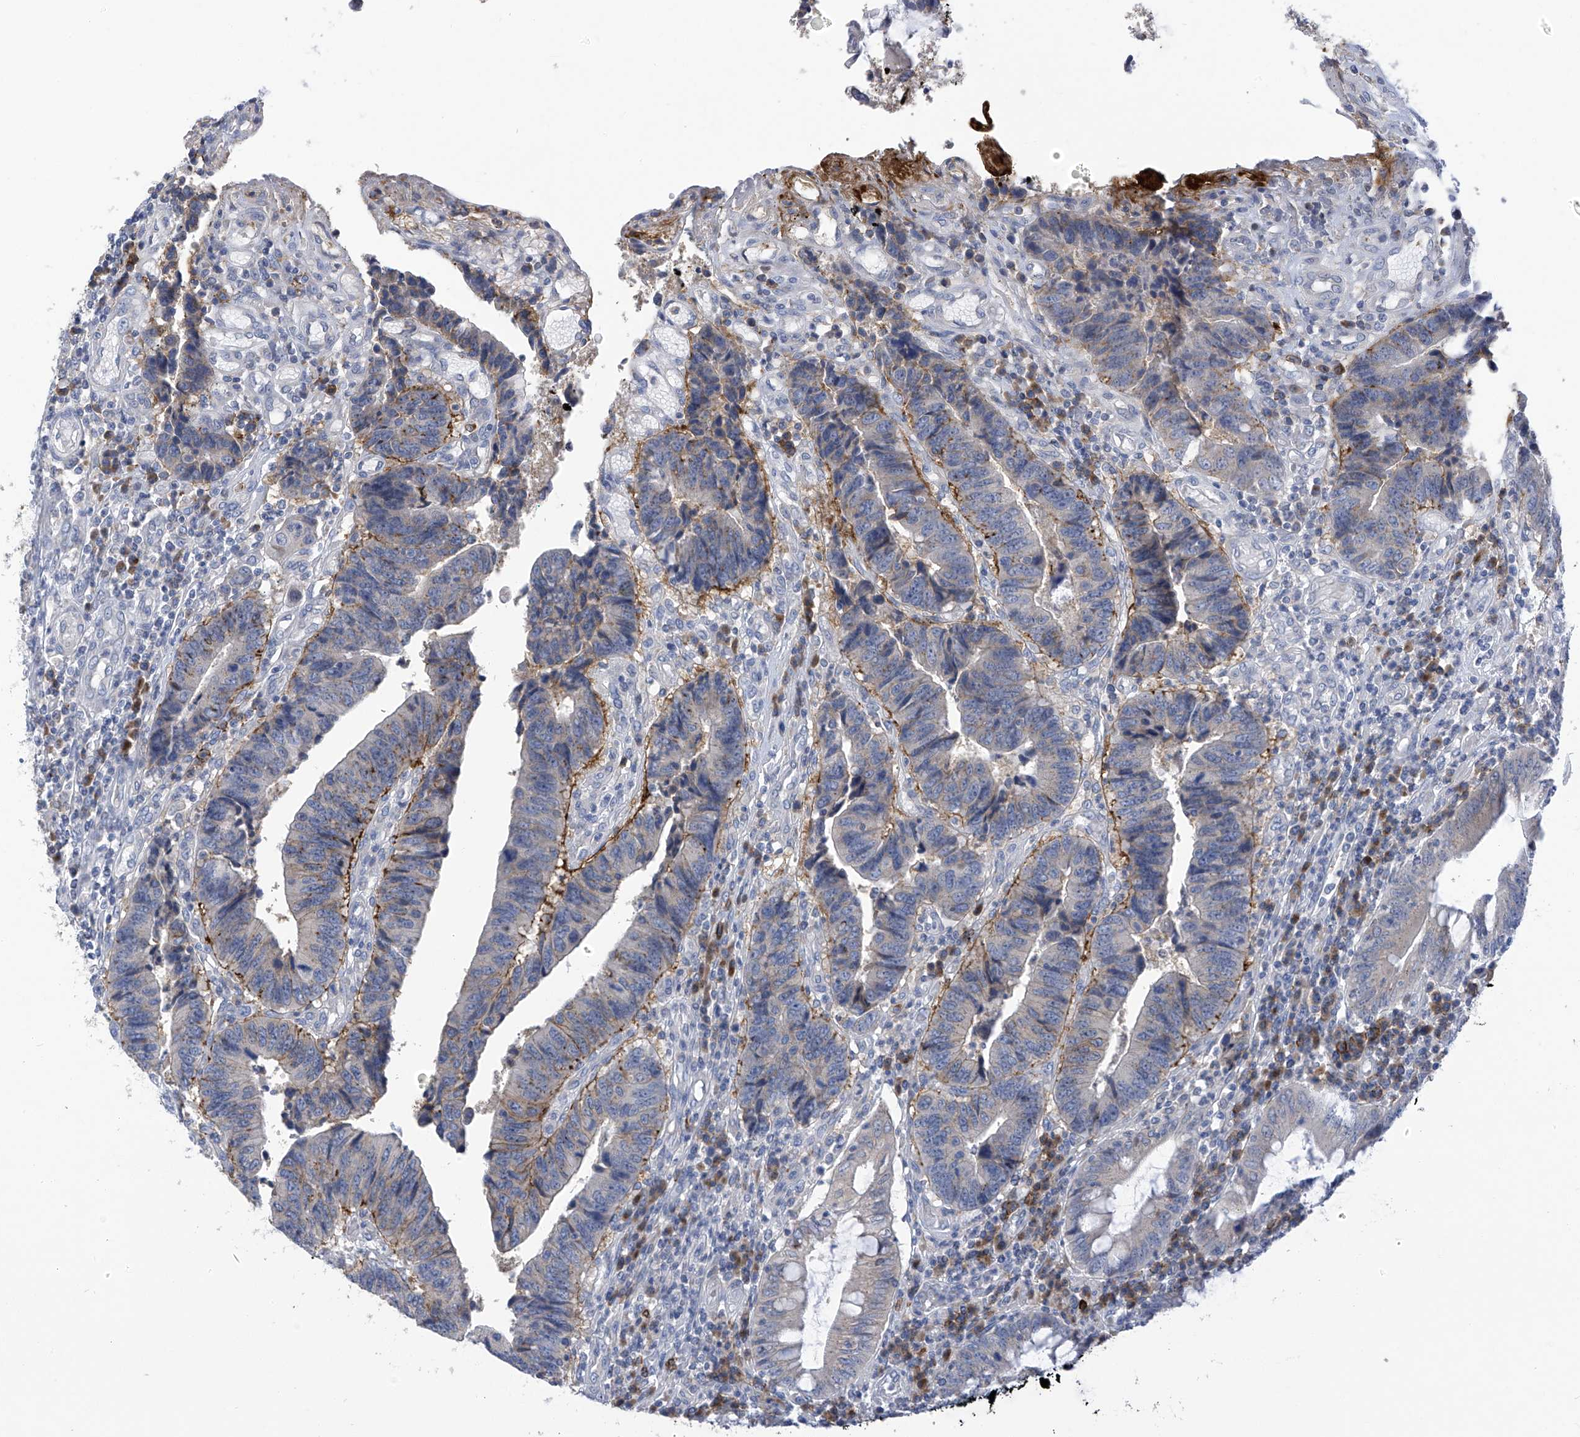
{"staining": {"intensity": "moderate", "quantity": "<25%", "location": "cytoplasmic/membranous"}, "tissue": "colorectal cancer", "cell_type": "Tumor cells", "image_type": "cancer", "snomed": [{"axis": "morphology", "description": "Adenocarcinoma, NOS"}, {"axis": "topography", "description": "Rectum"}], "caption": "Immunohistochemical staining of human colorectal cancer displays low levels of moderate cytoplasmic/membranous protein positivity in approximately <25% of tumor cells.", "gene": "SLCO4A1", "patient": {"sex": "male", "age": 84}}